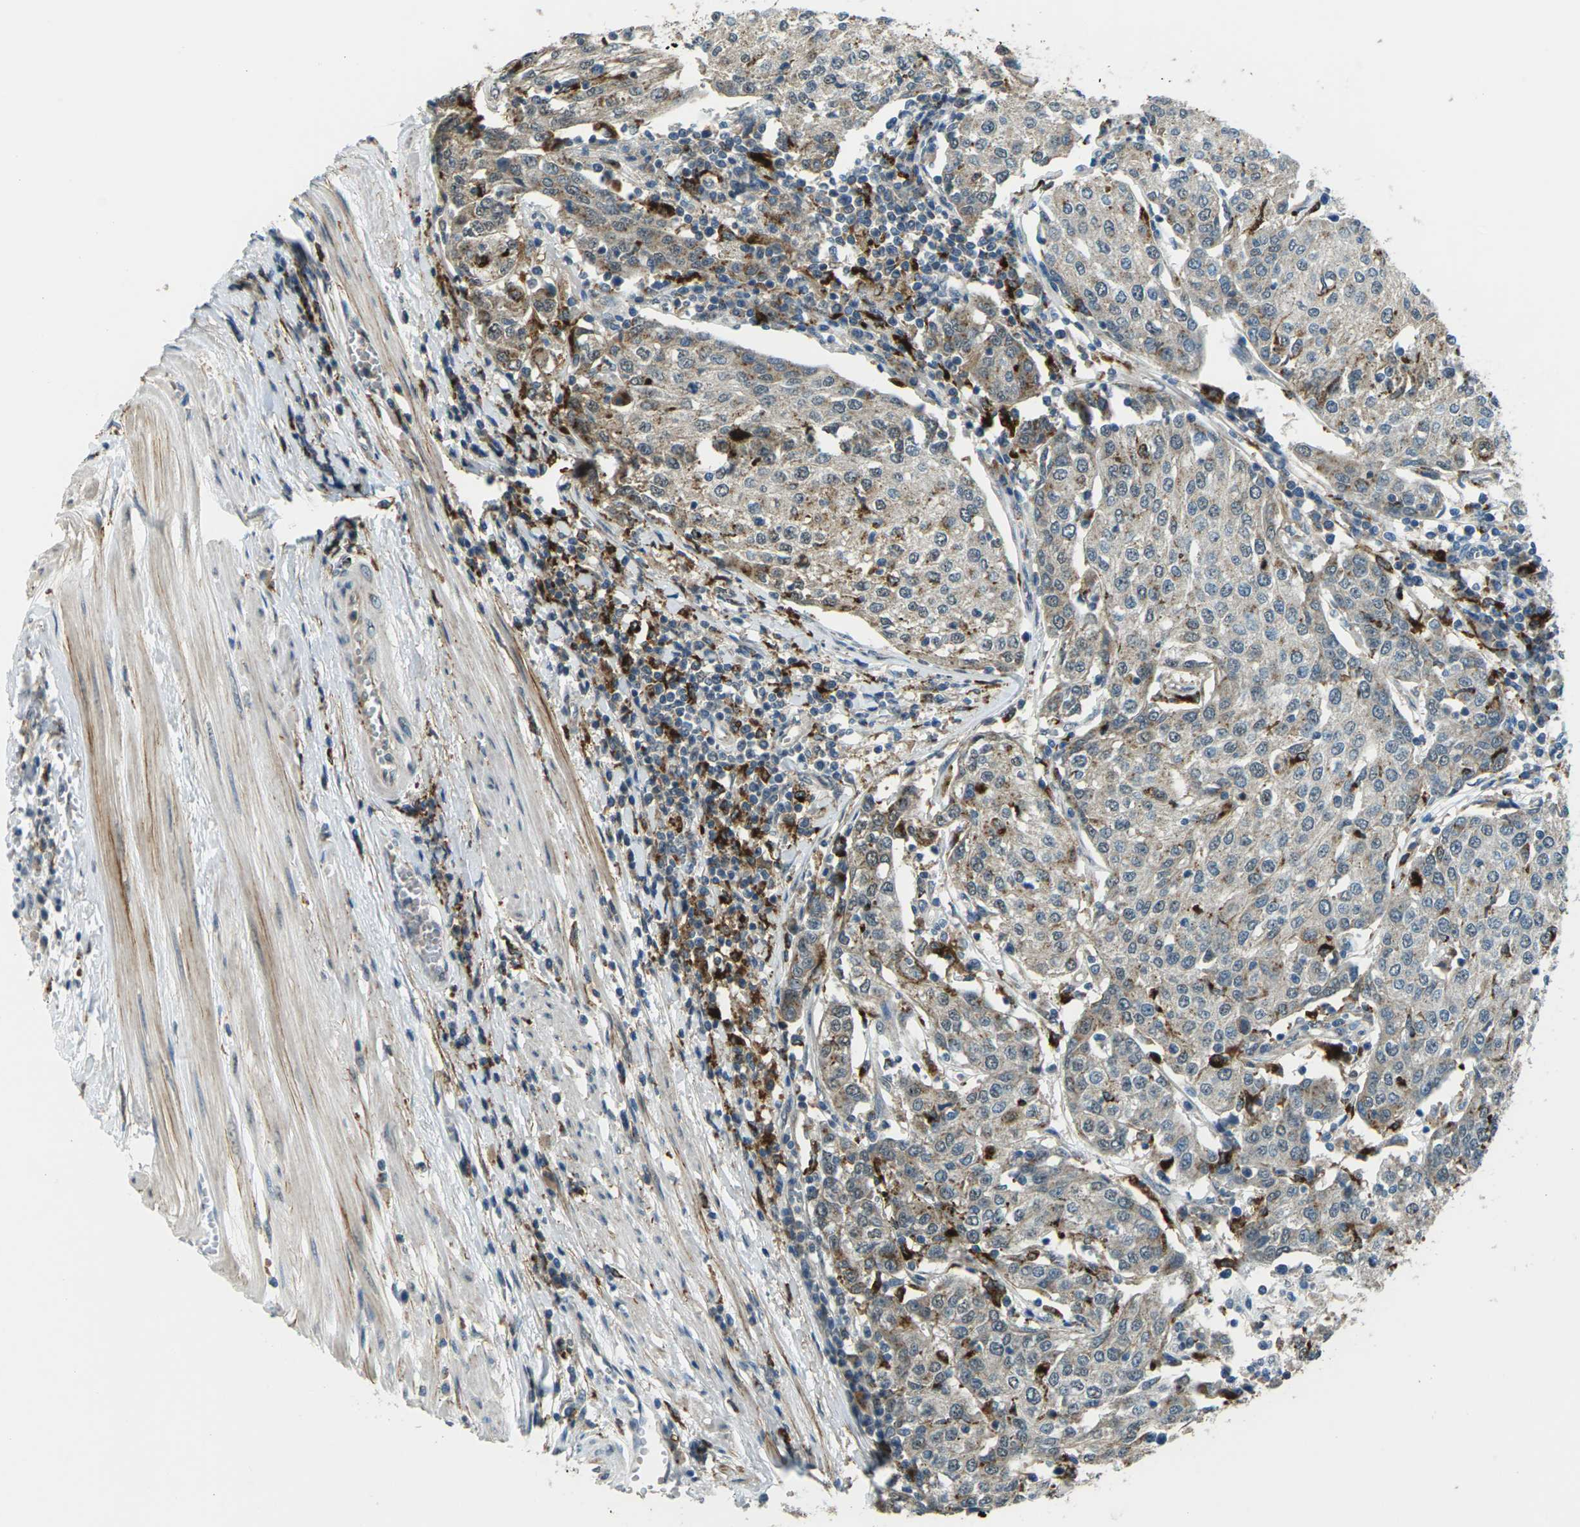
{"staining": {"intensity": "weak", "quantity": "25%-75%", "location": "cytoplasmic/membranous"}, "tissue": "urothelial cancer", "cell_type": "Tumor cells", "image_type": "cancer", "snomed": [{"axis": "morphology", "description": "Urothelial carcinoma, High grade"}, {"axis": "topography", "description": "Urinary bladder"}], "caption": "This photomicrograph displays urothelial cancer stained with immunohistochemistry (IHC) to label a protein in brown. The cytoplasmic/membranous of tumor cells show weak positivity for the protein. Nuclei are counter-stained blue.", "gene": "SLC31A2", "patient": {"sex": "female", "age": 85}}